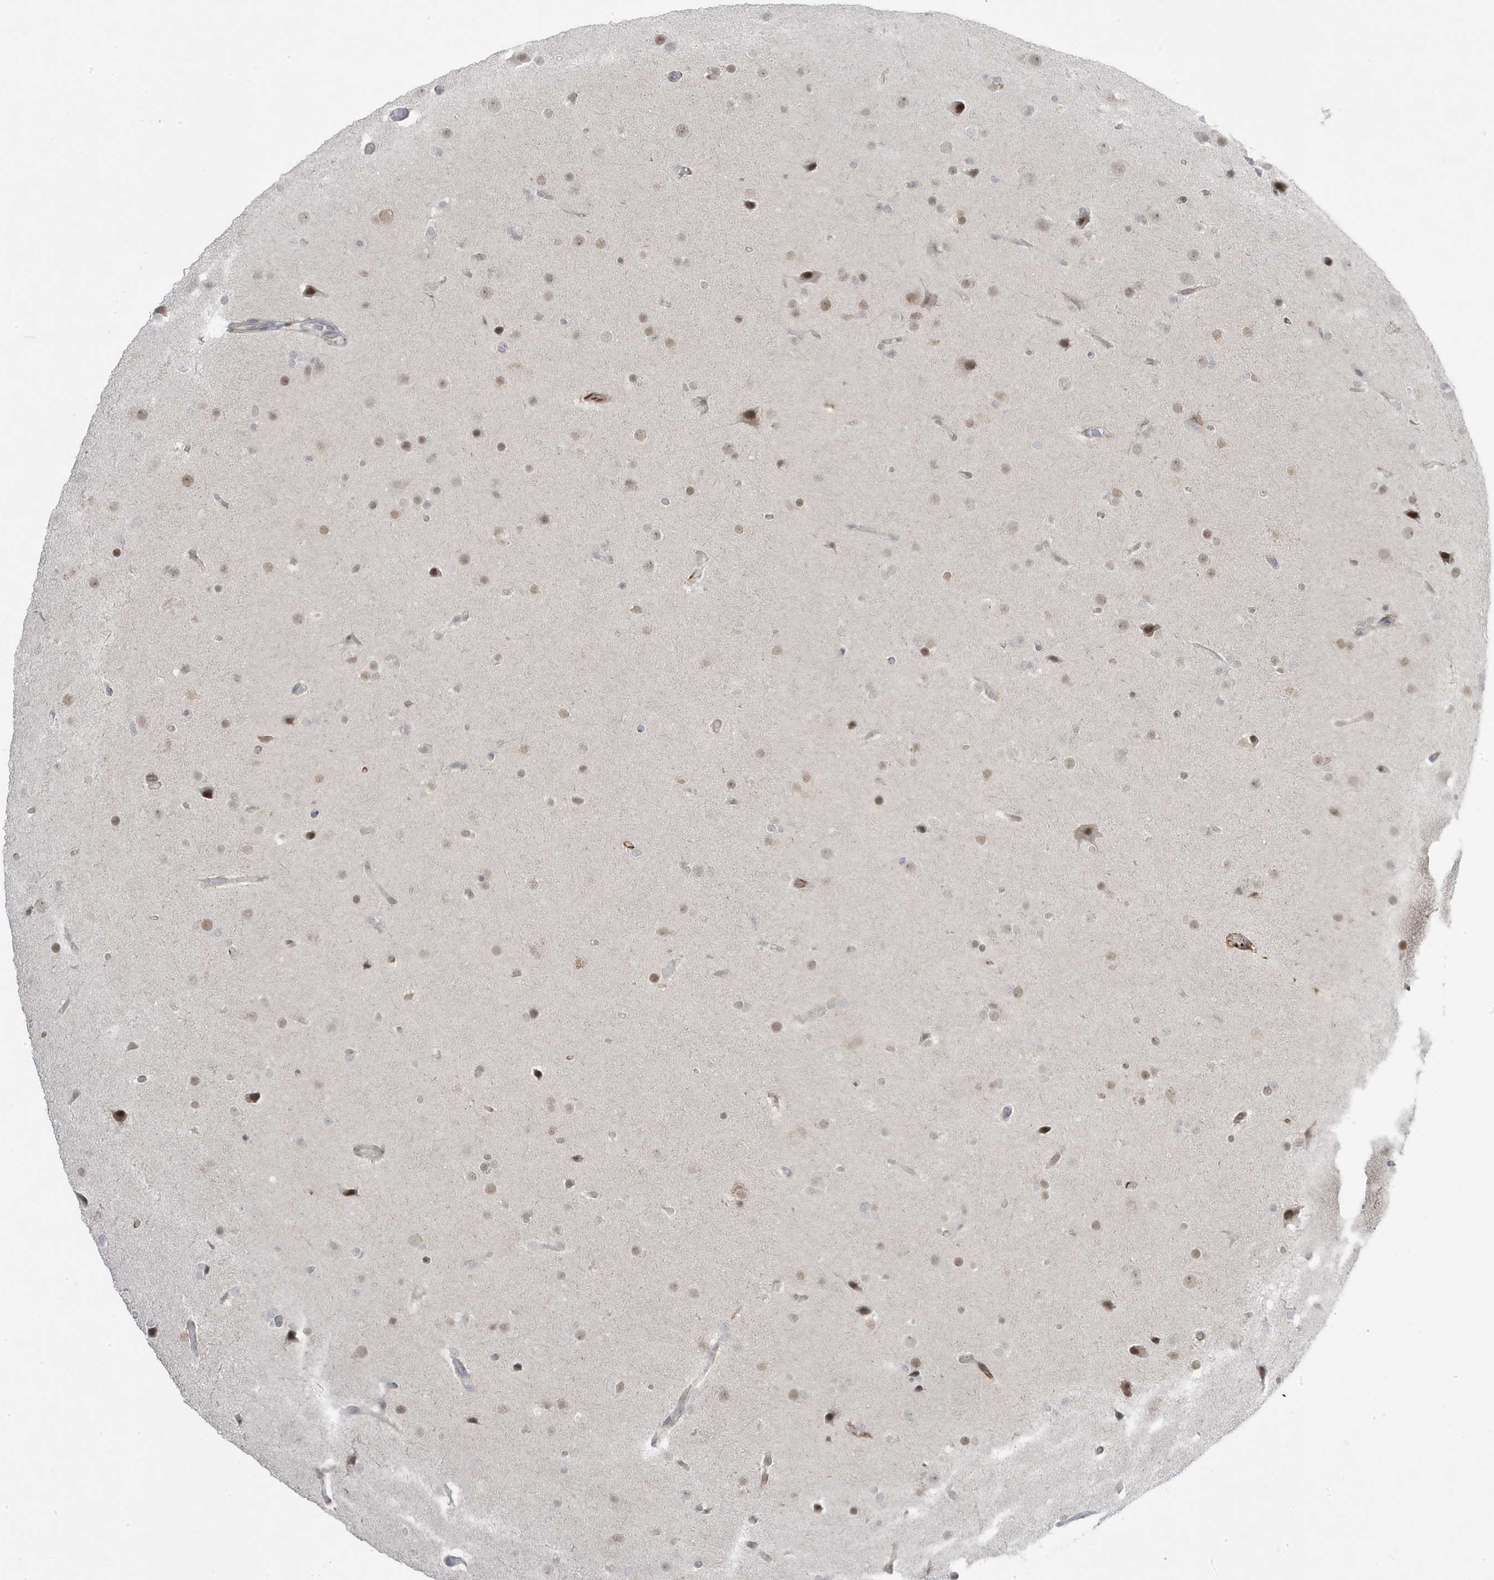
{"staining": {"intensity": "weak", "quantity": ">75%", "location": "nuclear"}, "tissue": "glioma", "cell_type": "Tumor cells", "image_type": "cancer", "snomed": [{"axis": "morphology", "description": "Glioma, malignant, High grade"}, {"axis": "topography", "description": "Cerebral cortex"}], "caption": "This is an image of immunohistochemistry (IHC) staining of malignant glioma (high-grade), which shows weak expression in the nuclear of tumor cells.", "gene": "ADAMTSL3", "patient": {"sex": "female", "age": 36}}